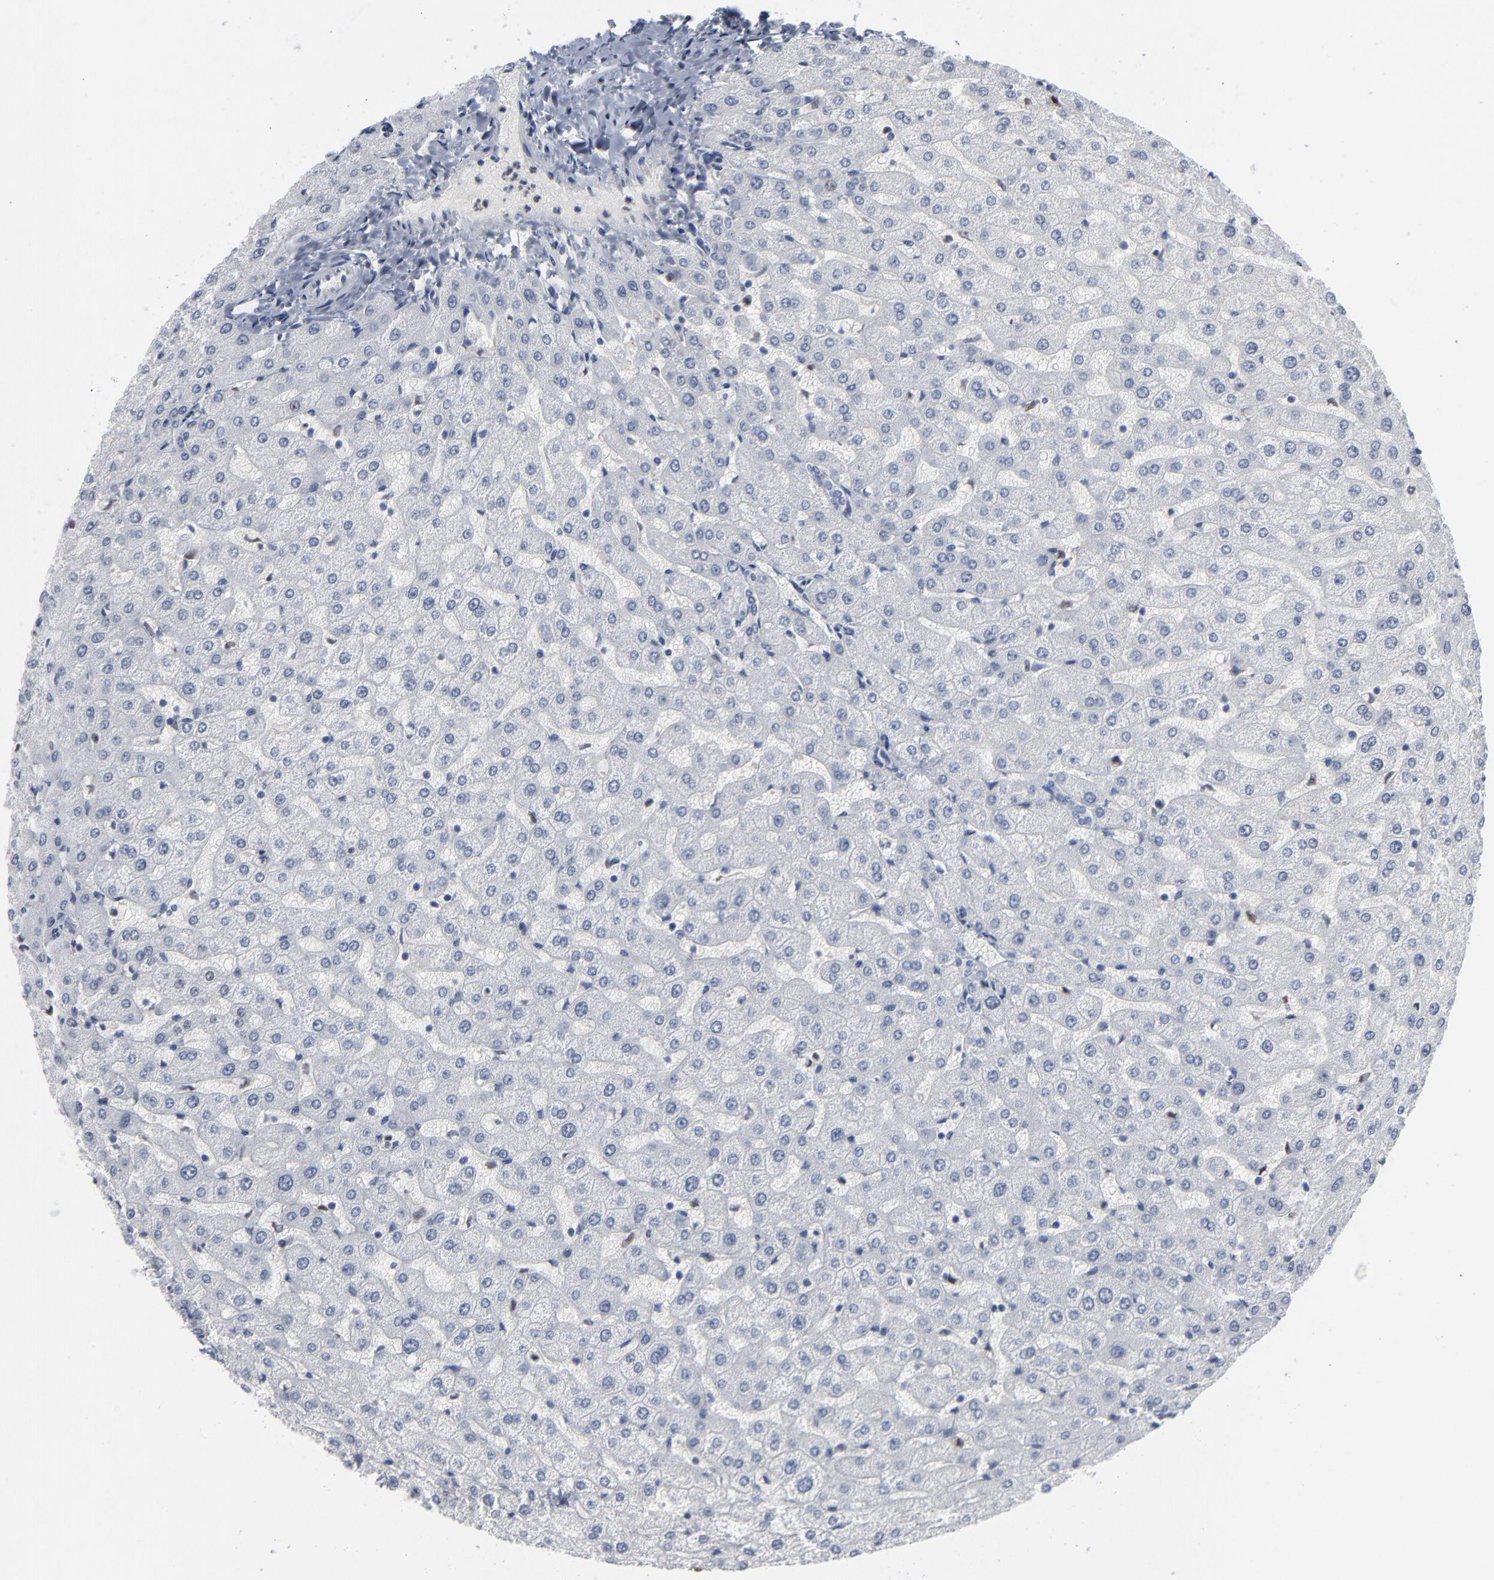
{"staining": {"intensity": "negative", "quantity": "none", "location": "none"}, "tissue": "liver", "cell_type": "Cholangiocytes", "image_type": "normal", "snomed": [{"axis": "morphology", "description": "Normal tissue, NOS"}, {"axis": "morphology", "description": "Fibrosis, NOS"}, {"axis": "topography", "description": "Liver"}], "caption": "This is an IHC histopathology image of unremarkable human liver. There is no positivity in cholangiocytes.", "gene": "FOXN2", "patient": {"sex": "female", "age": 29}}